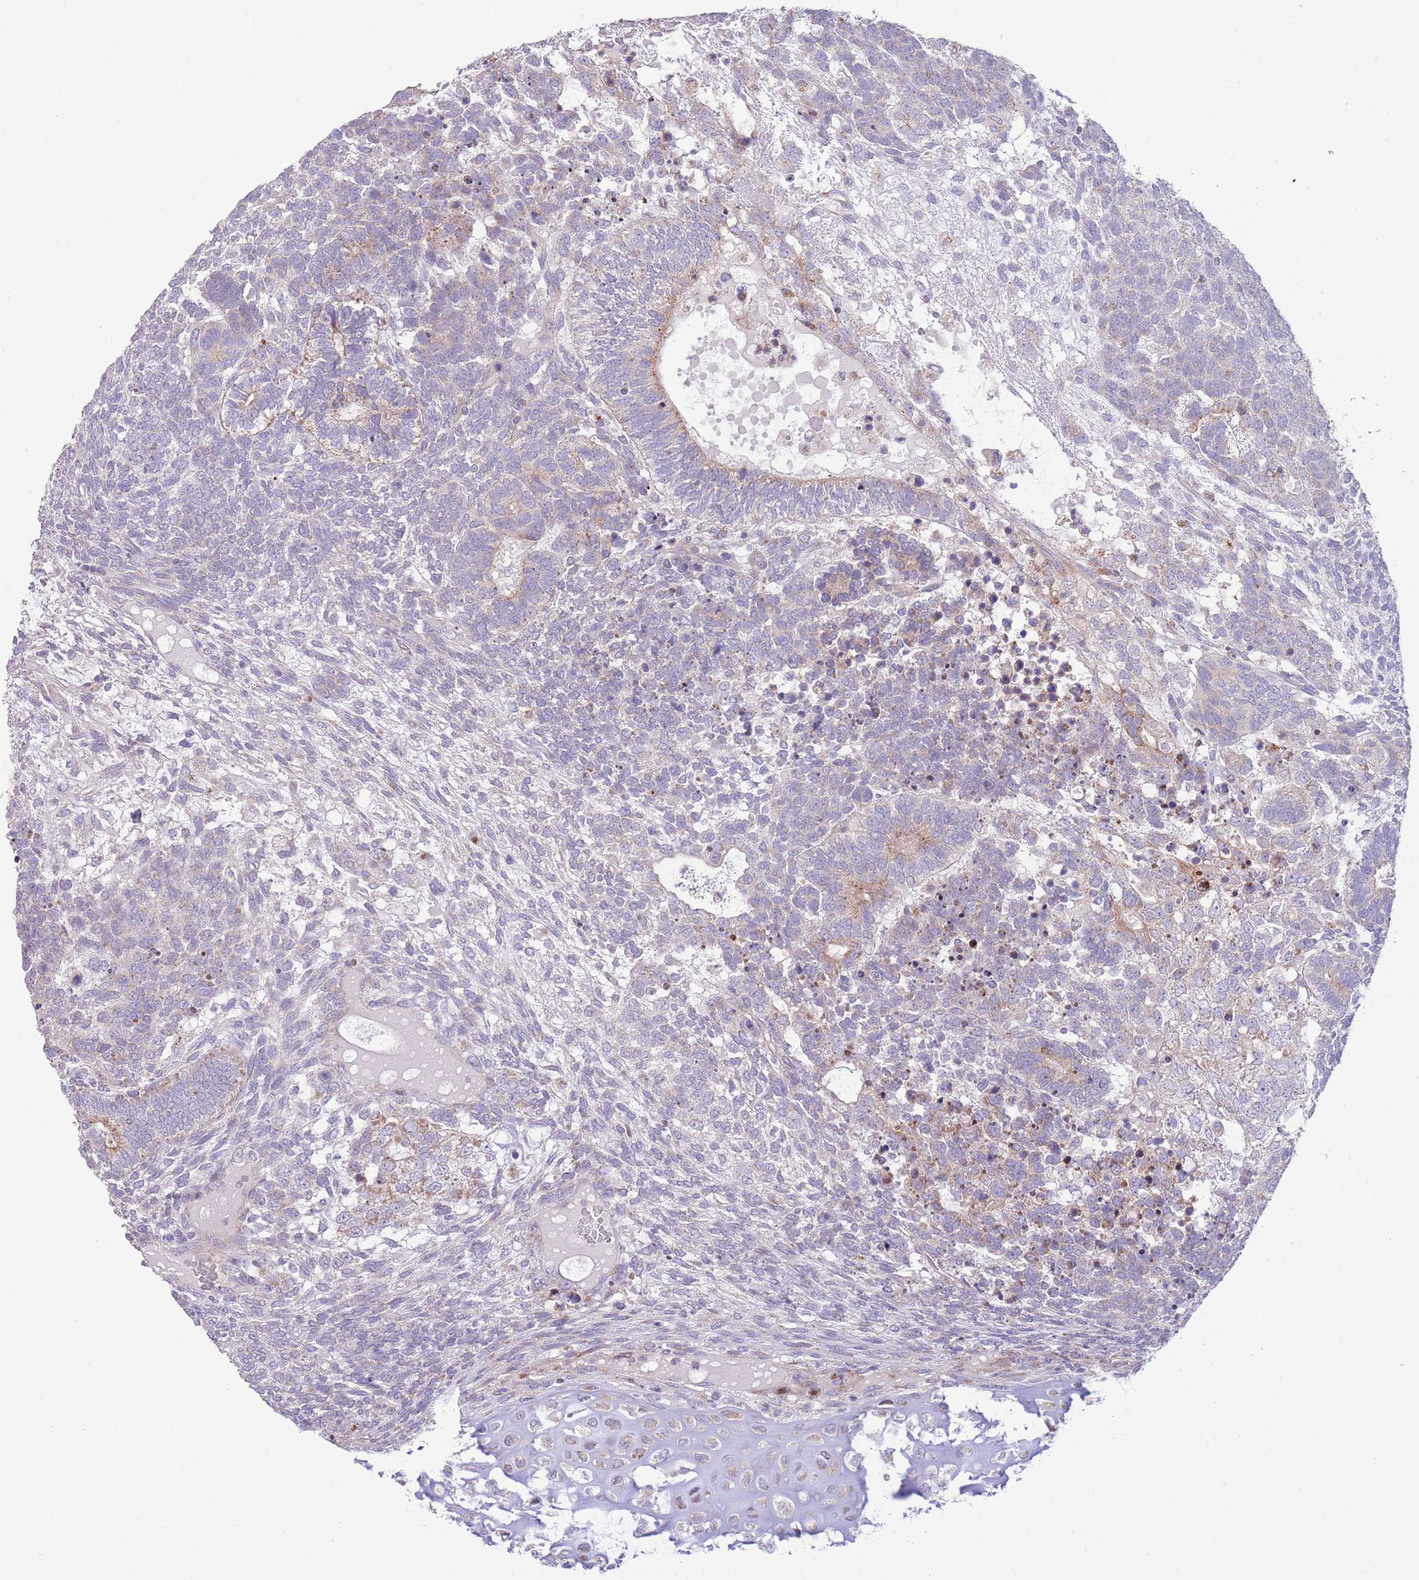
{"staining": {"intensity": "negative", "quantity": "none", "location": "none"}, "tissue": "testis cancer", "cell_type": "Tumor cells", "image_type": "cancer", "snomed": [{"axis": "morphology", "description": "Carcinoma, Embryonal, NOS"}, {"axis": "topography", "description": "Testis"}], "caption": "There is no significant positivity in tumor cells of testis cancer.", "gene": "TOMM5", "patient": {"sex": "male", "age": 23}}